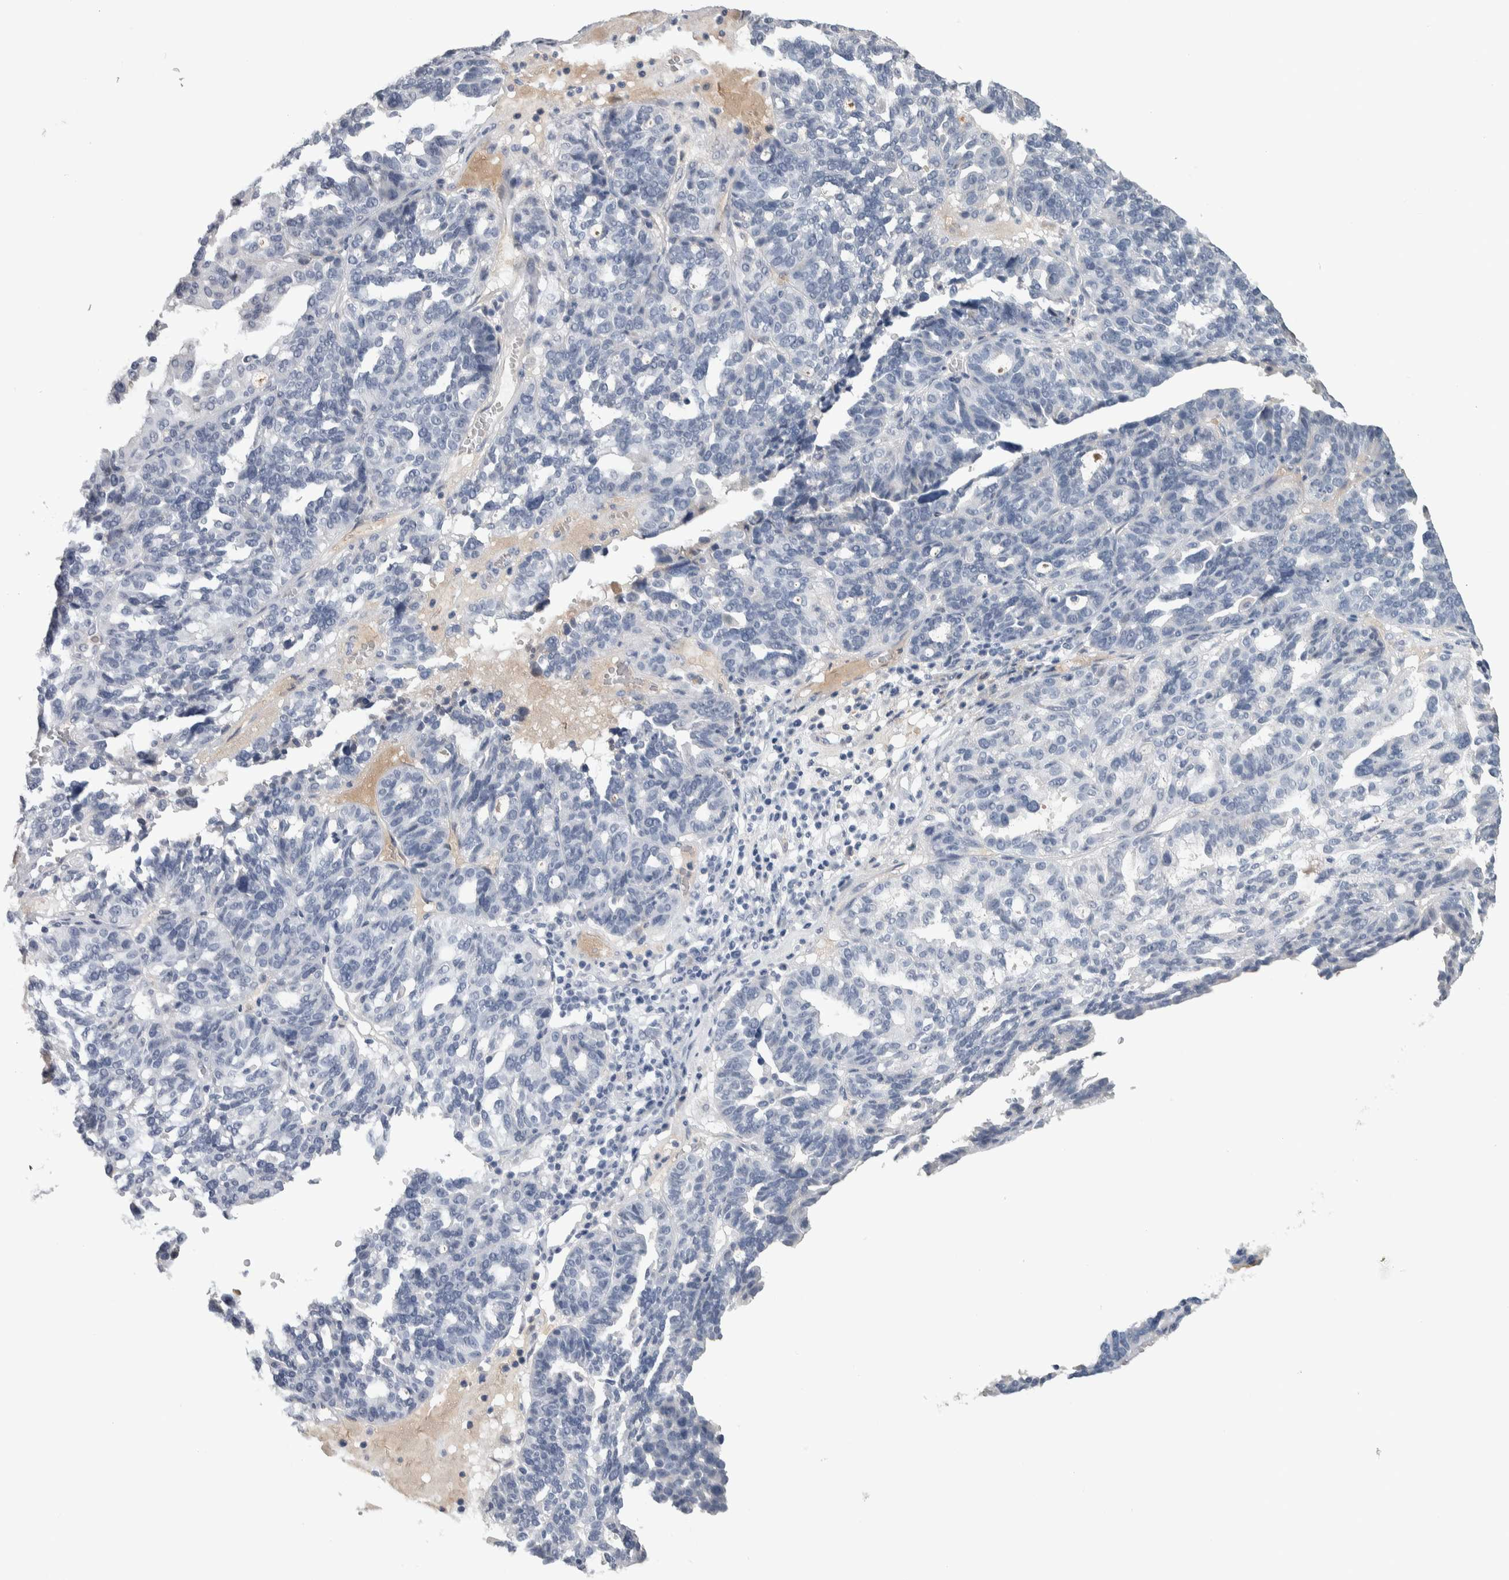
{"staining": {"intensity": "negative", "quantity": "none", "location": "none"}, "tissue": "ovarian cancer", "cell_type": "Tumor cells", "image_type": "cancer", "snomed": [{"axis": "morphology", "description": "Cystadenocarcinoma, serous, NOS"}, {"axis": "topography", "description": "Ovary"}], "caption": "Photomicrograph shows no significant protein staining in tumor cells of ovarian cancer.", "gene": "TMEM102", "patient": {"sex": "female", "age": 59}}